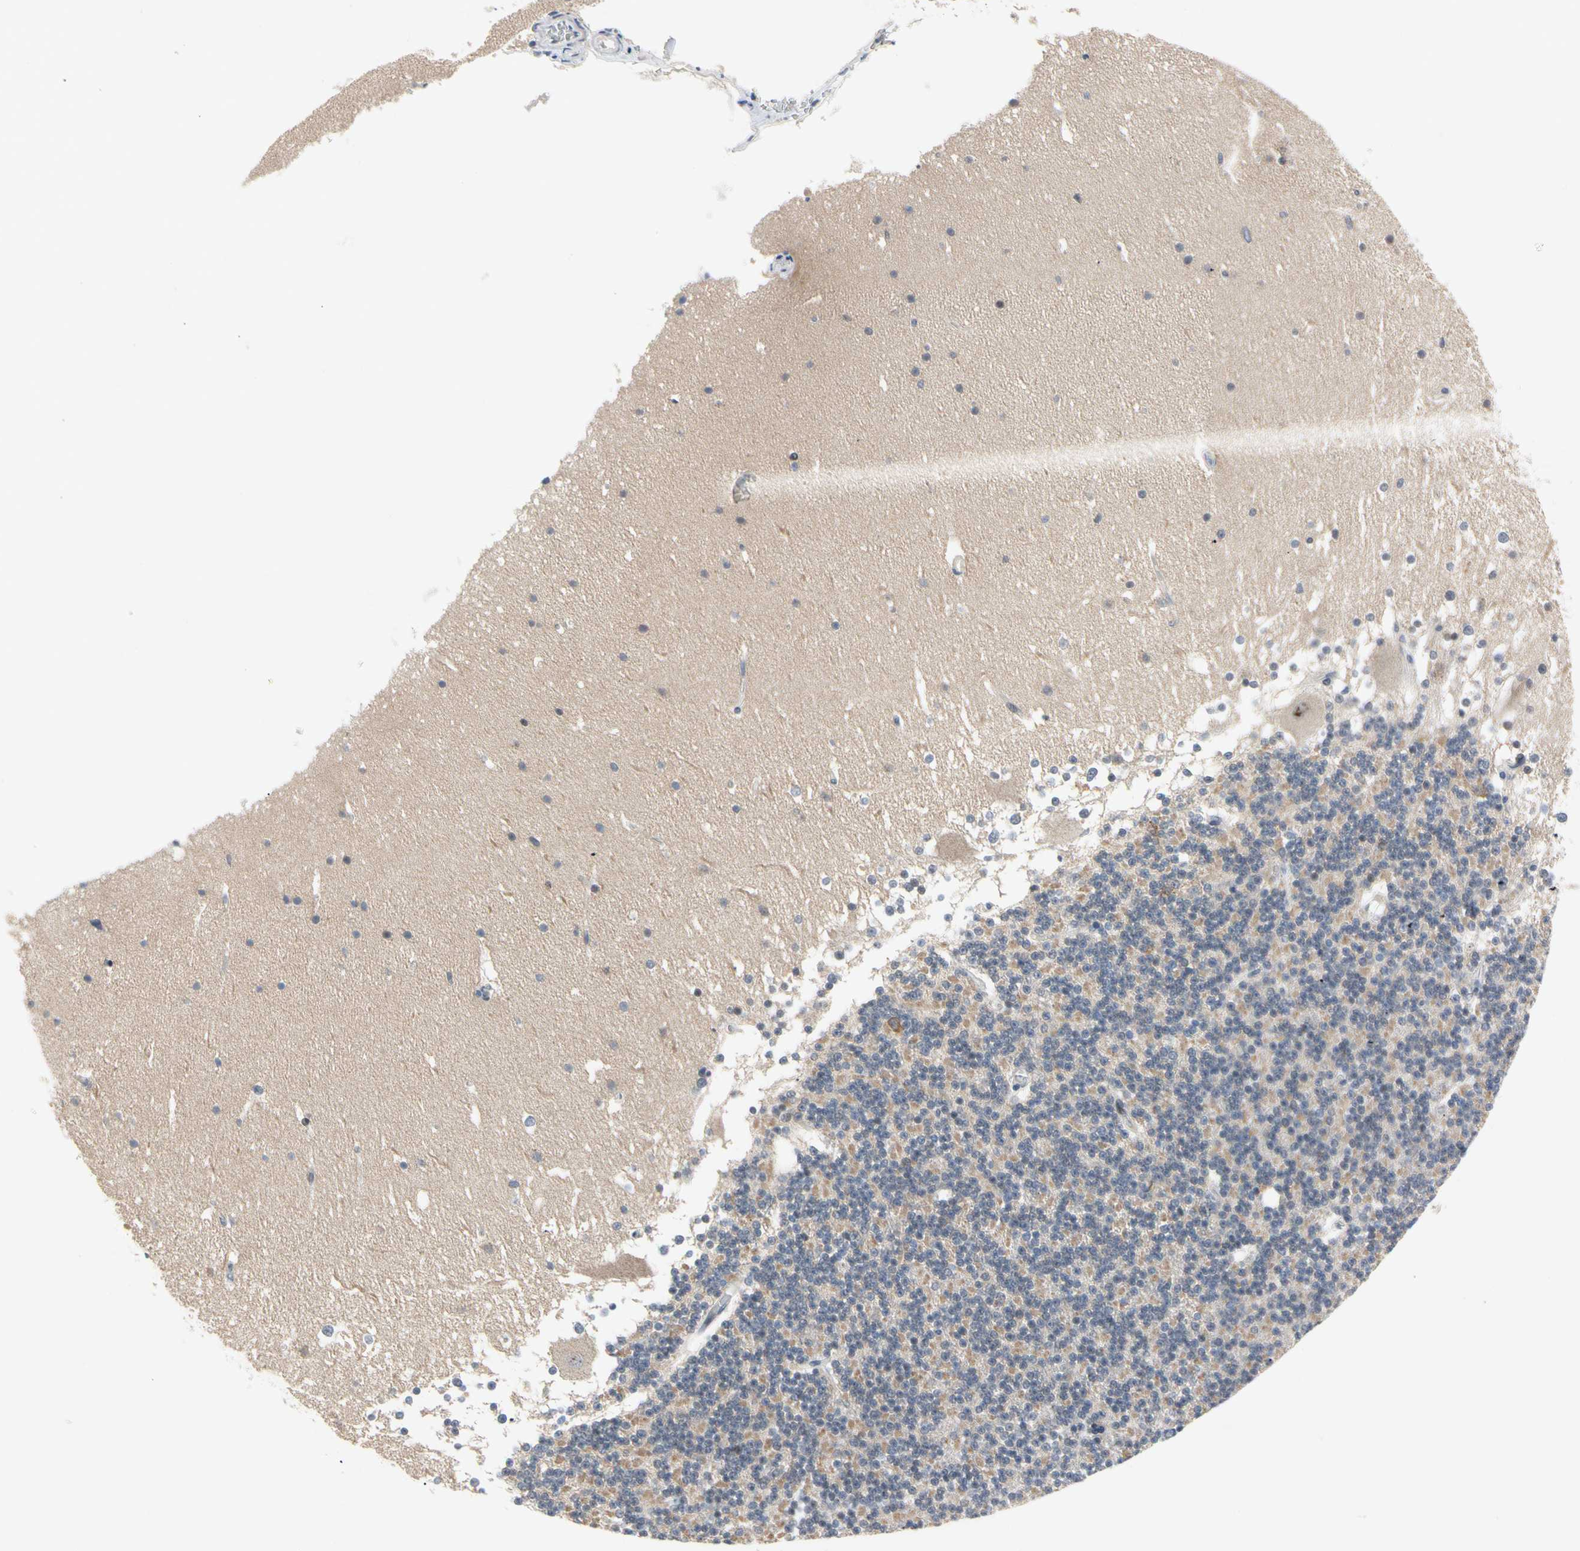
{"staining": {"intensity": "weak", "quantity": "25%-75%", "location": "cytoplasmic/membranous"}, "tissue": "cerebellum", "cell_type": "Cells in granular layer", "image_type": "normal", "snomed": [{"axis": "morphology", "description": "Normal tissue, NOS"}, {"axis": "topography", "description": "Cerebellum"}], "caption": "Immunohistochemical staining of benign cerebellum reveals weak cytoplasmic/membranous protein staining in about 25%-75% of cells in granular layer. (Stains: DAB (3,3'-diaminobenzidine) in brown, nuclei in blue, Microscopy: brightfield microscopy at high magnification).", "gene": "MARK1", "patient": {"sex": "female", "age": 19}}